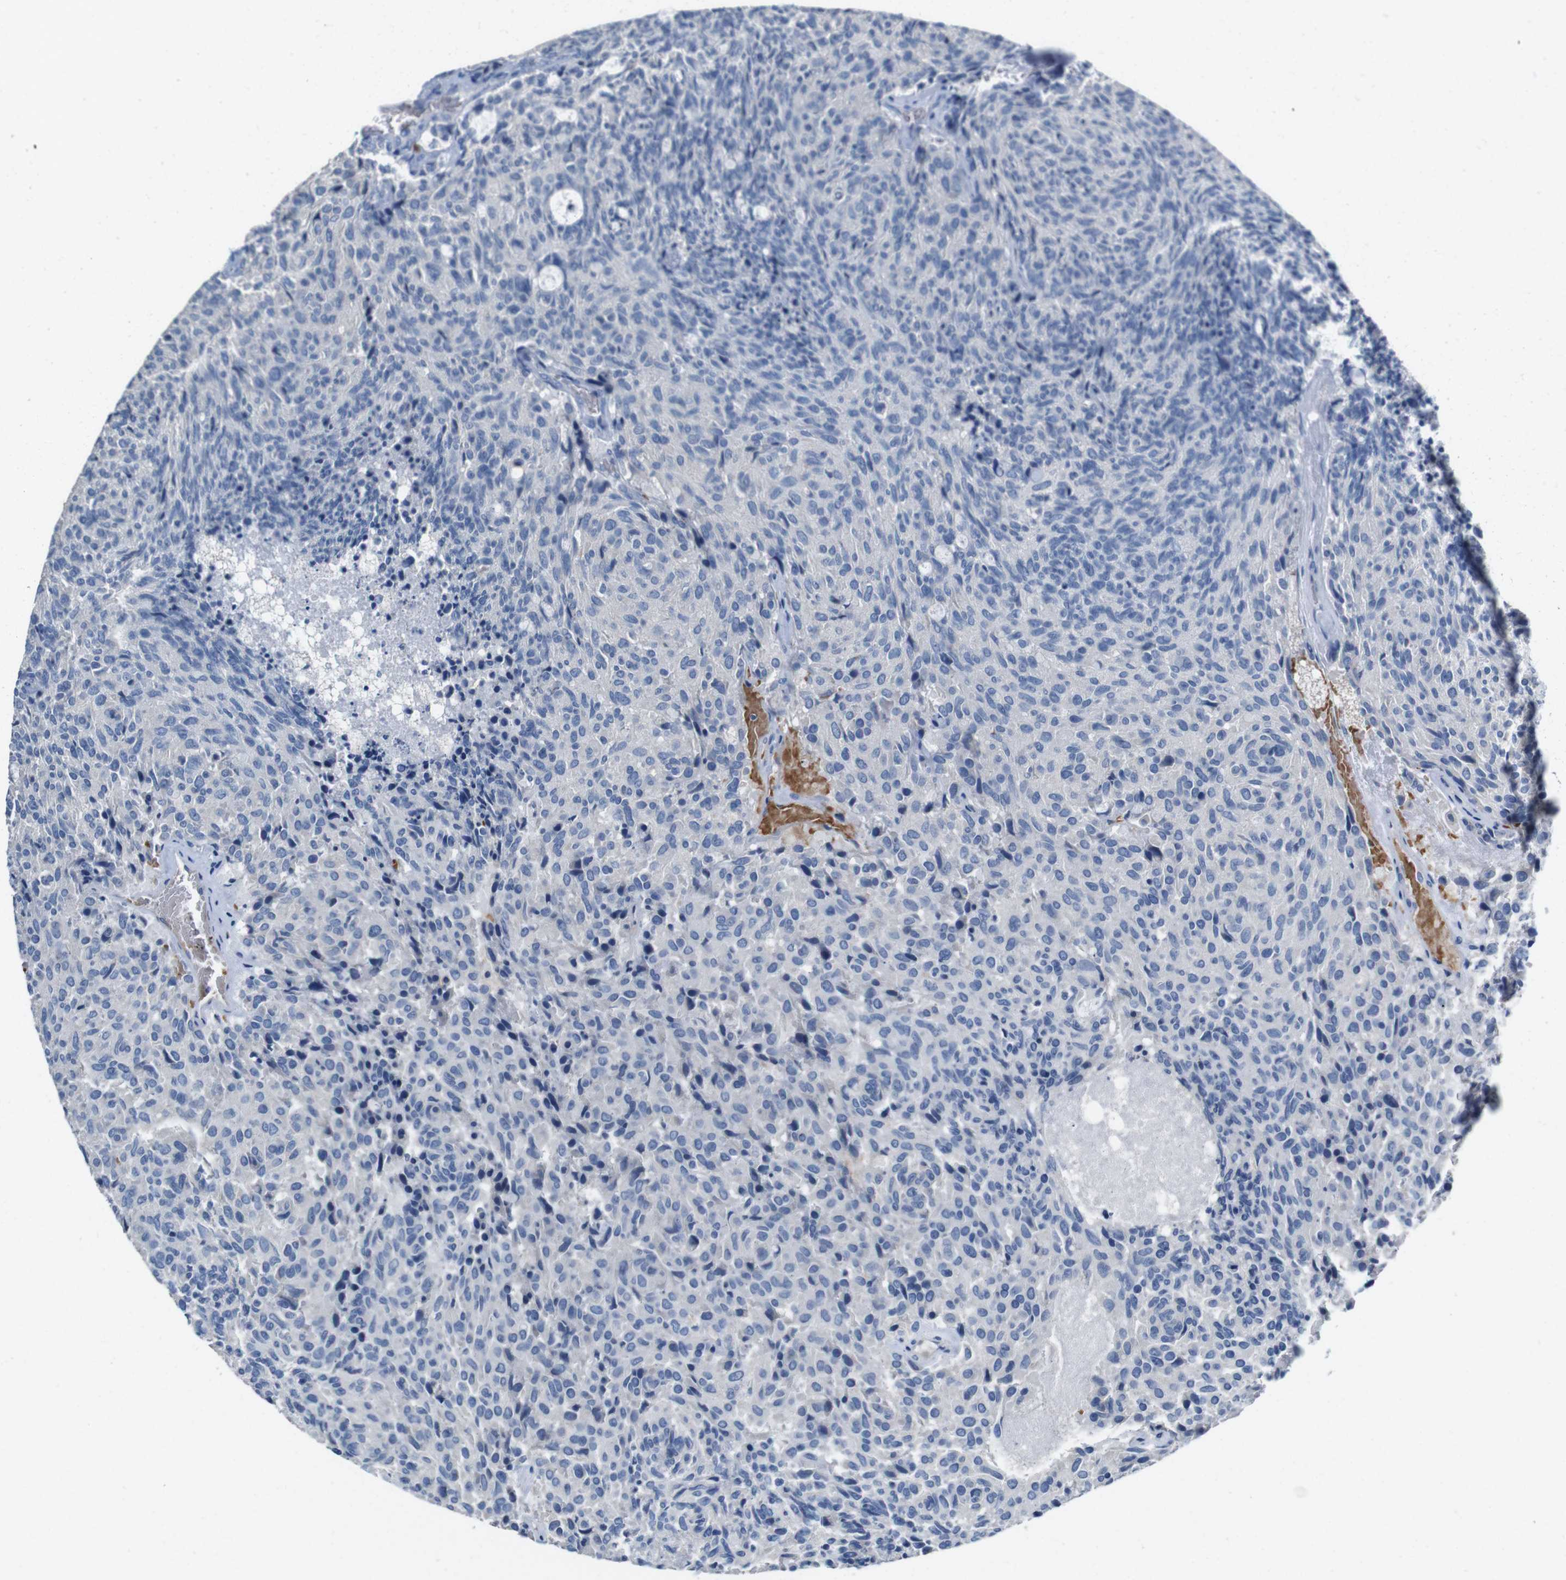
{"staining": {"intensity": "negative", "quantity": "none", "location": "none"}, "tissue": "carcinoid", "cell_type": "Tumor cells", "image_type": "cancer", "snomed": [{"axis": "morphology", "description": "Carcinoid, malignant, NOS"}, {"axis": "topography", "description": "Pancreas"}], "caption": "The image demonstrates no staining of tumor cells in malignant carcinoid. (Stains: DAB (3,3'-diaminobenzidine) immunohistochemistry (IHC) with hematoxylin counter stain, Microscopy: brightfield microscopy at high magnification).", "gene": "IGSF8", "patient": {"sex": "female", "age": 54}}